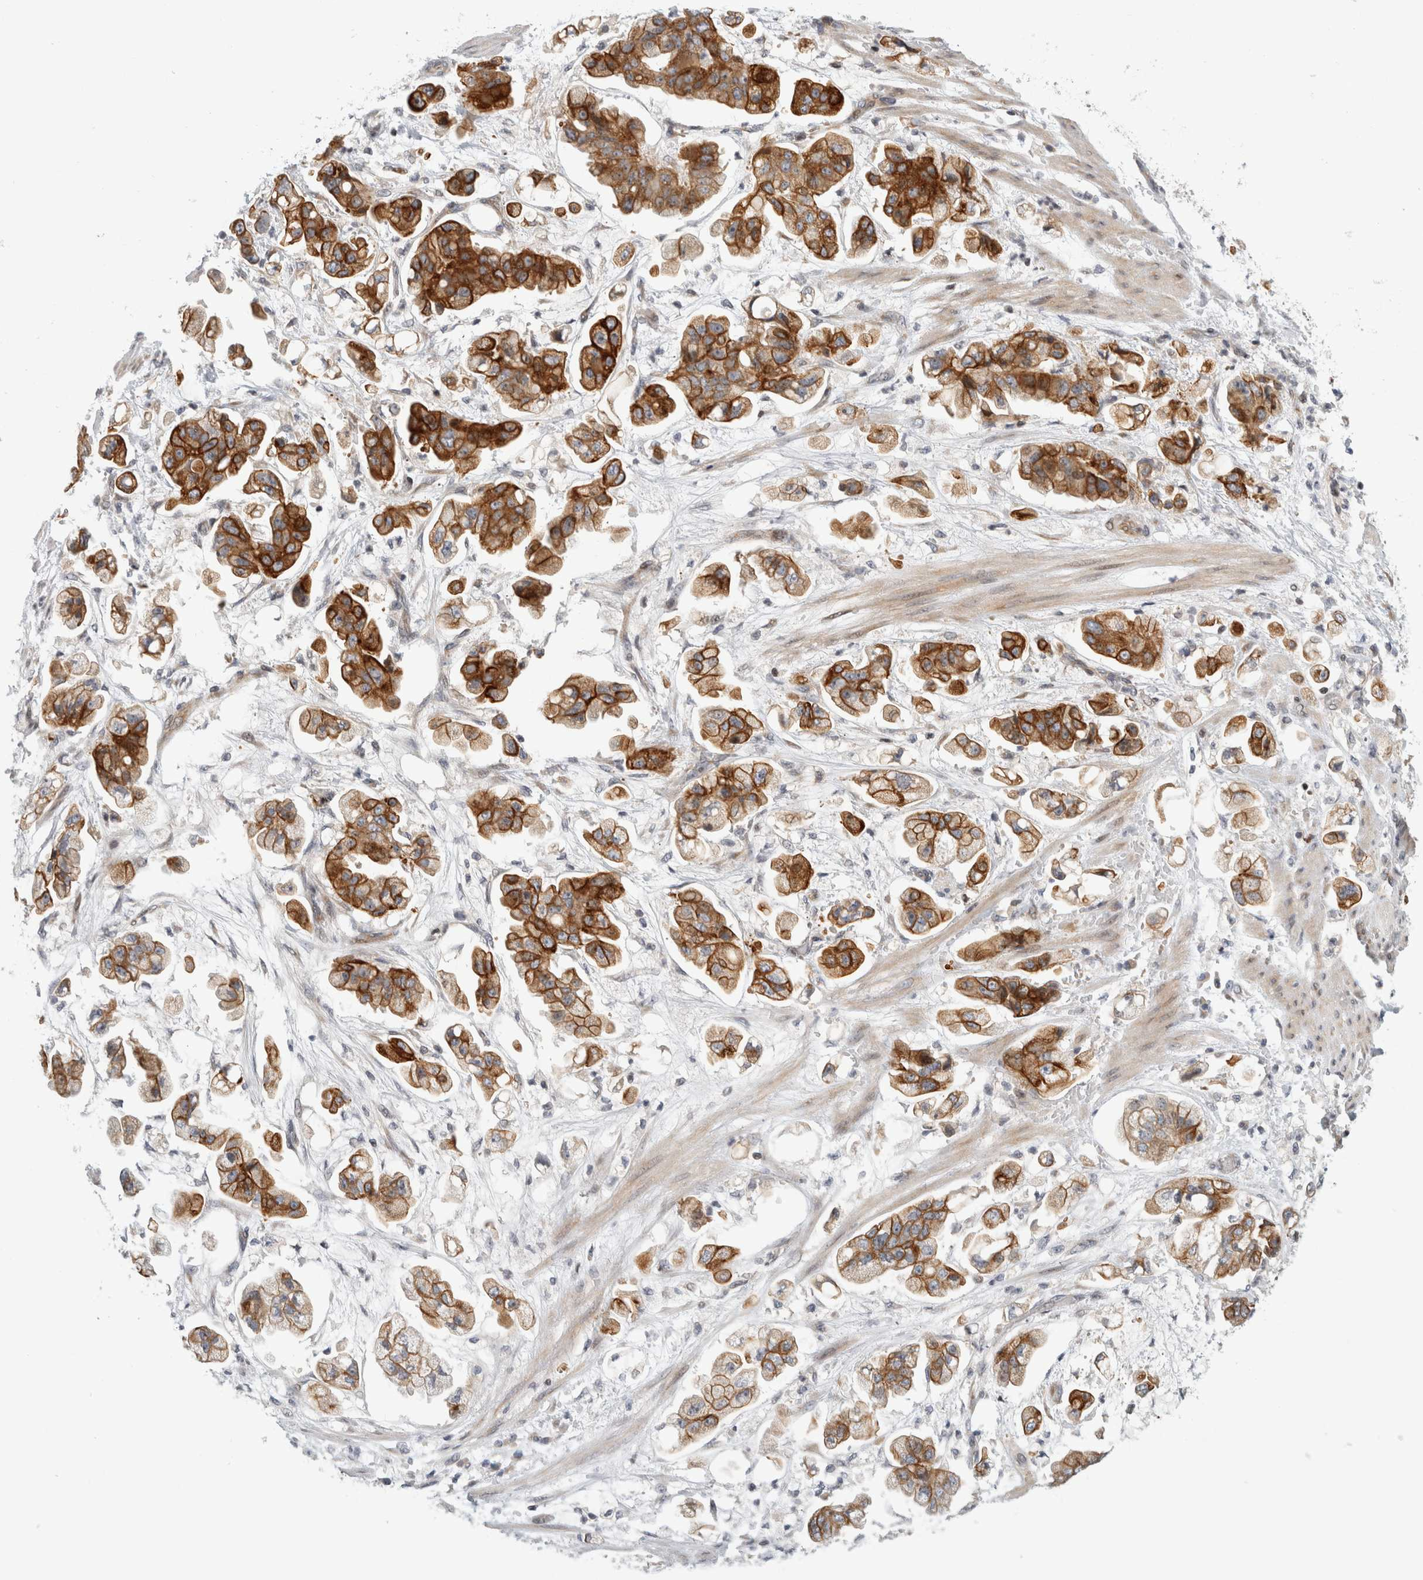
{"staining": {"intensity": "strong", "quantity": ">75%", "location": "cytoplasmic/membranous"}, "tissue": "stomach cancer", "cell_type": "Tumor cells", "image_type": "cancer", "snomed": [{"axis": "morphology", "description": "Adenocarcinoma, NOS"}, {"axis": "topography", "description": "Stomach"}], "caption": "Stomach cancer tissue reveals strong cytoplasmic/membranous expression in about >75% of tumor cells (DAB (3,3'-diaminobenzidine) IHC with brightfield microscopy, high magnification).", "gene": "UTP25", "patient": {"sex": "male", "age": 62}}